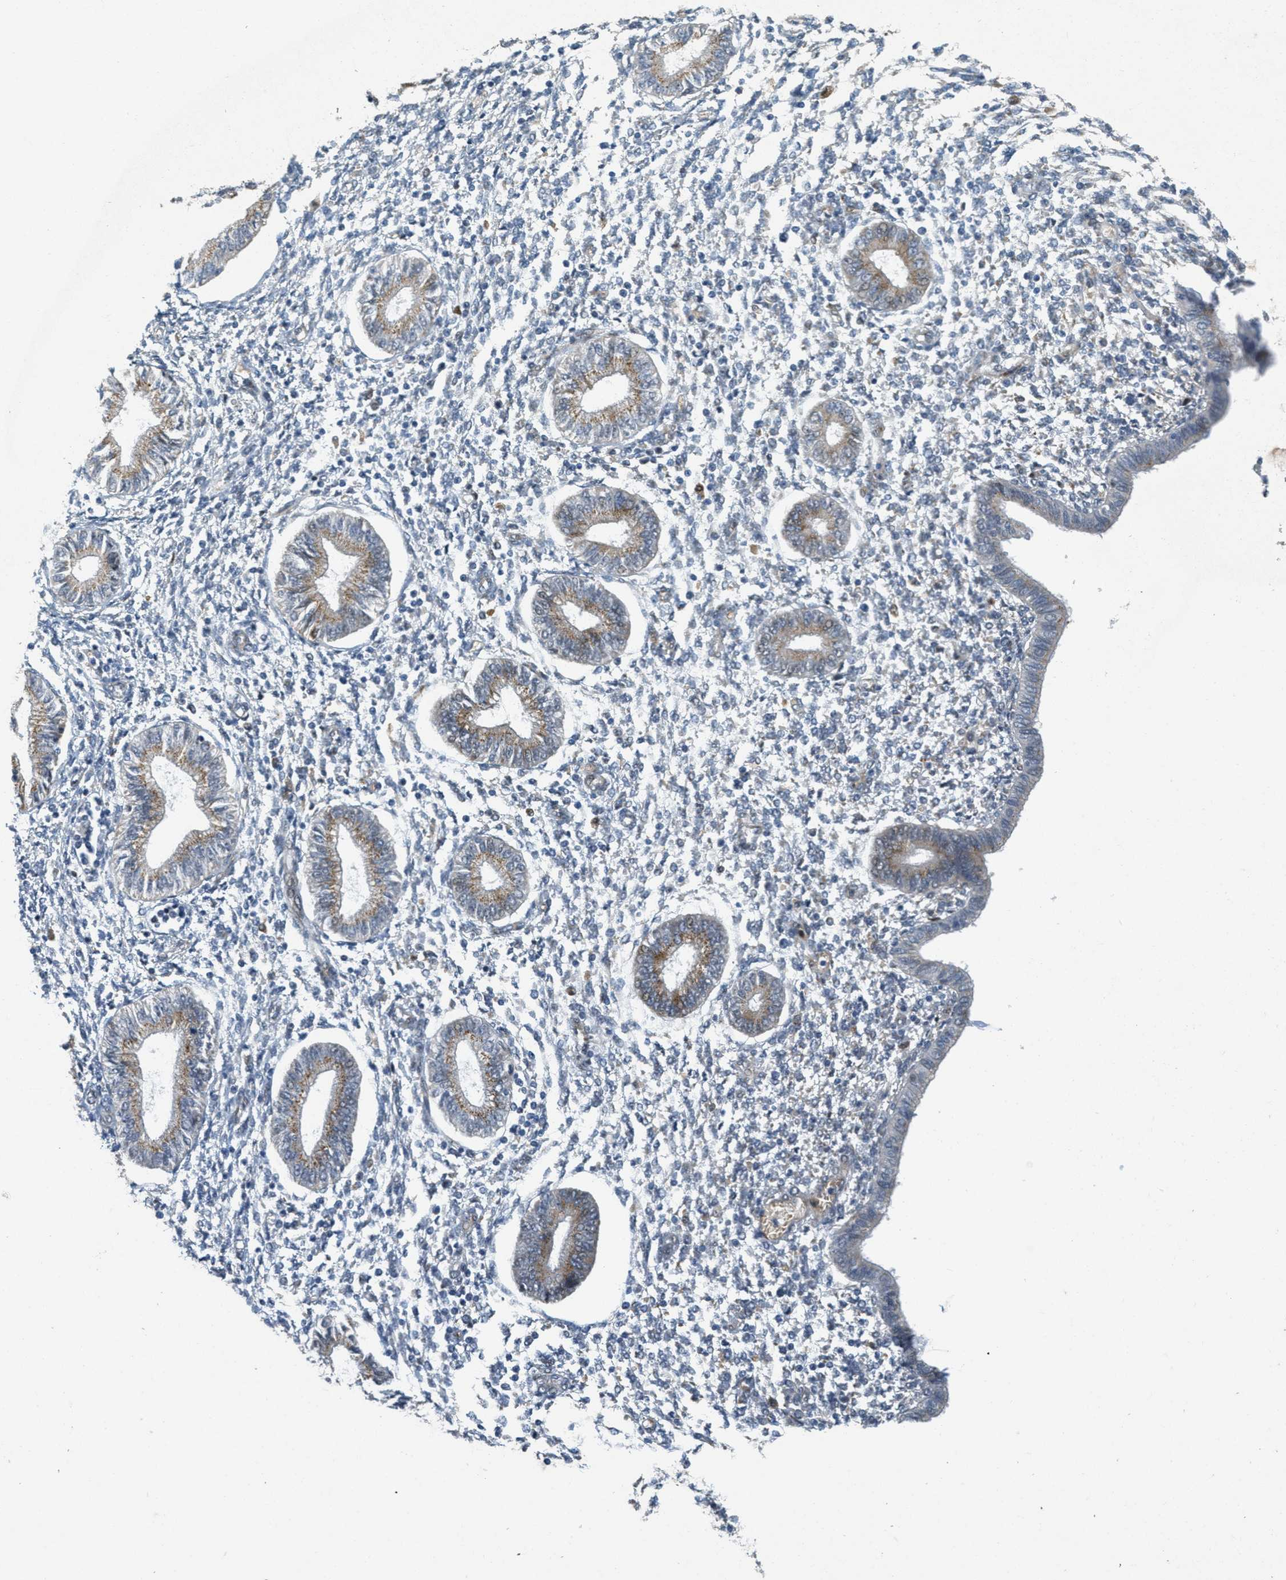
{"staining": {"intensity": "moderate", "quantity": "<25%", "location": "cytoplasmic/membranous"}, "tissue": "endometrium", "cell_type": "Cells in endometrial stroma", "image_type": "normal", "snomed": [{"axis": "morphology", "description": "Normal tissue, NOS"}, {"axis": "topography", "description": "Endometrium"}], "caption": "Human endometrium stained with a brown dye demonstrates moderate cytoplasmic/membranous positive expression in approximately <25% of cells in endometrial stroma.", "gene": "ZFPL1", "patient": {"sex": "female", "age": 50}}